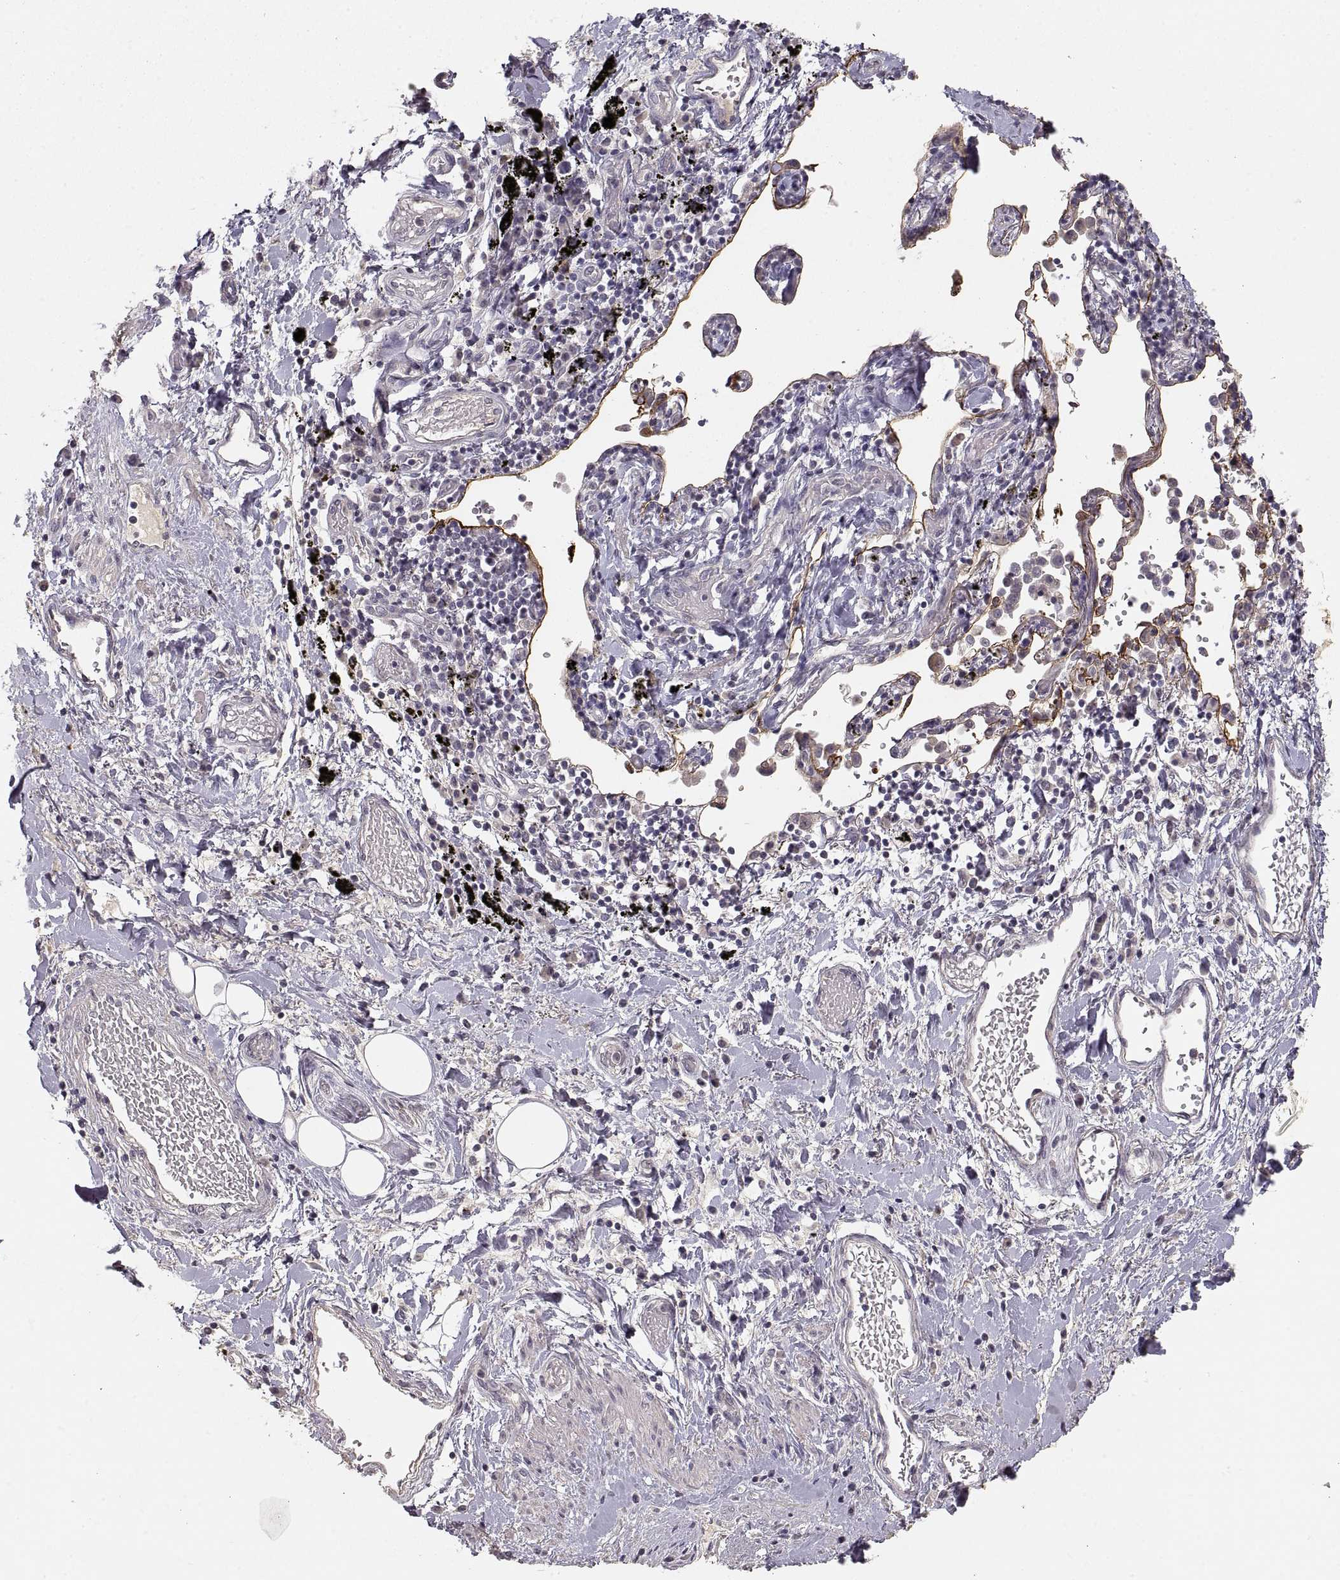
{"staining": {"intensity": "strong", "quantity": "<25%", "location": "cytoplasmic/membranous"}, "tissue": "lung cancer", "cell_type": "Tumor cells", "image_type": "cancer", "snomed": [{"axis": "morphology", "description": "Squamous cell carcinoma, NOS"}, {"axis": "topography", "description": "Lung"}], "caption": "Strong cytoplasmic/membranous expression is seen in about <25% of tumor cells in lung cancer (squamous cell carcinoma).", "gene": "LAMC2", "patient": {"sex": "male", "age": 57}}